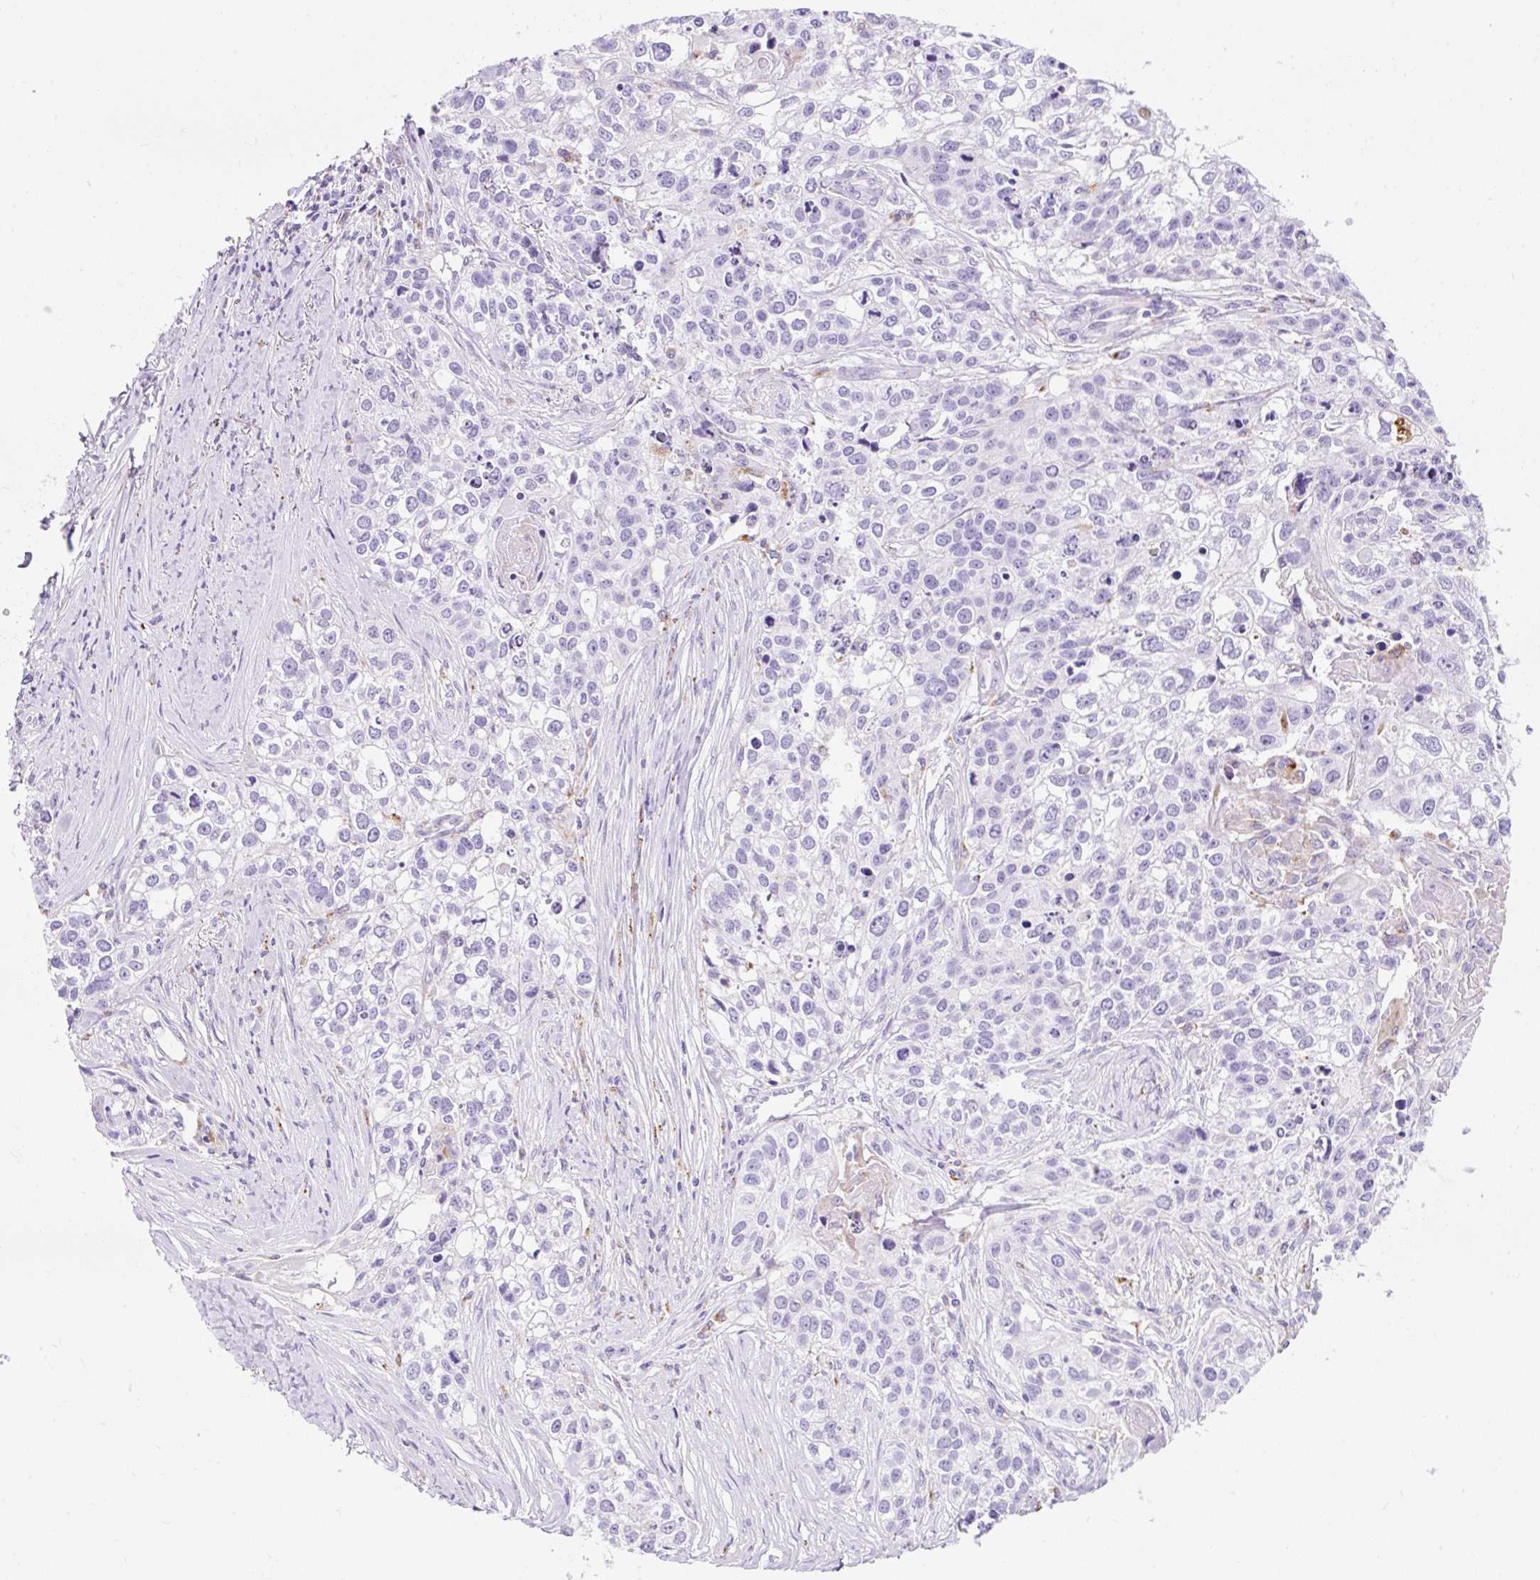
{"staining": {"intensity": "negative", "quantity": "none", "location": "none"}, "tissue": "lung cancer", "cell_type": "Tumor cells", "image_type": "cancer", "snomed": [{"axis": "morphology", "description": "Squamous cell carcinoma, NOS"}, {"axis": "topography", "description": "Lung"}], "caption": "Tumor cells show no significant protein expression in lung cancer.", "gene": "HEXB", "patient": {"sex": "male", "age": 74}}